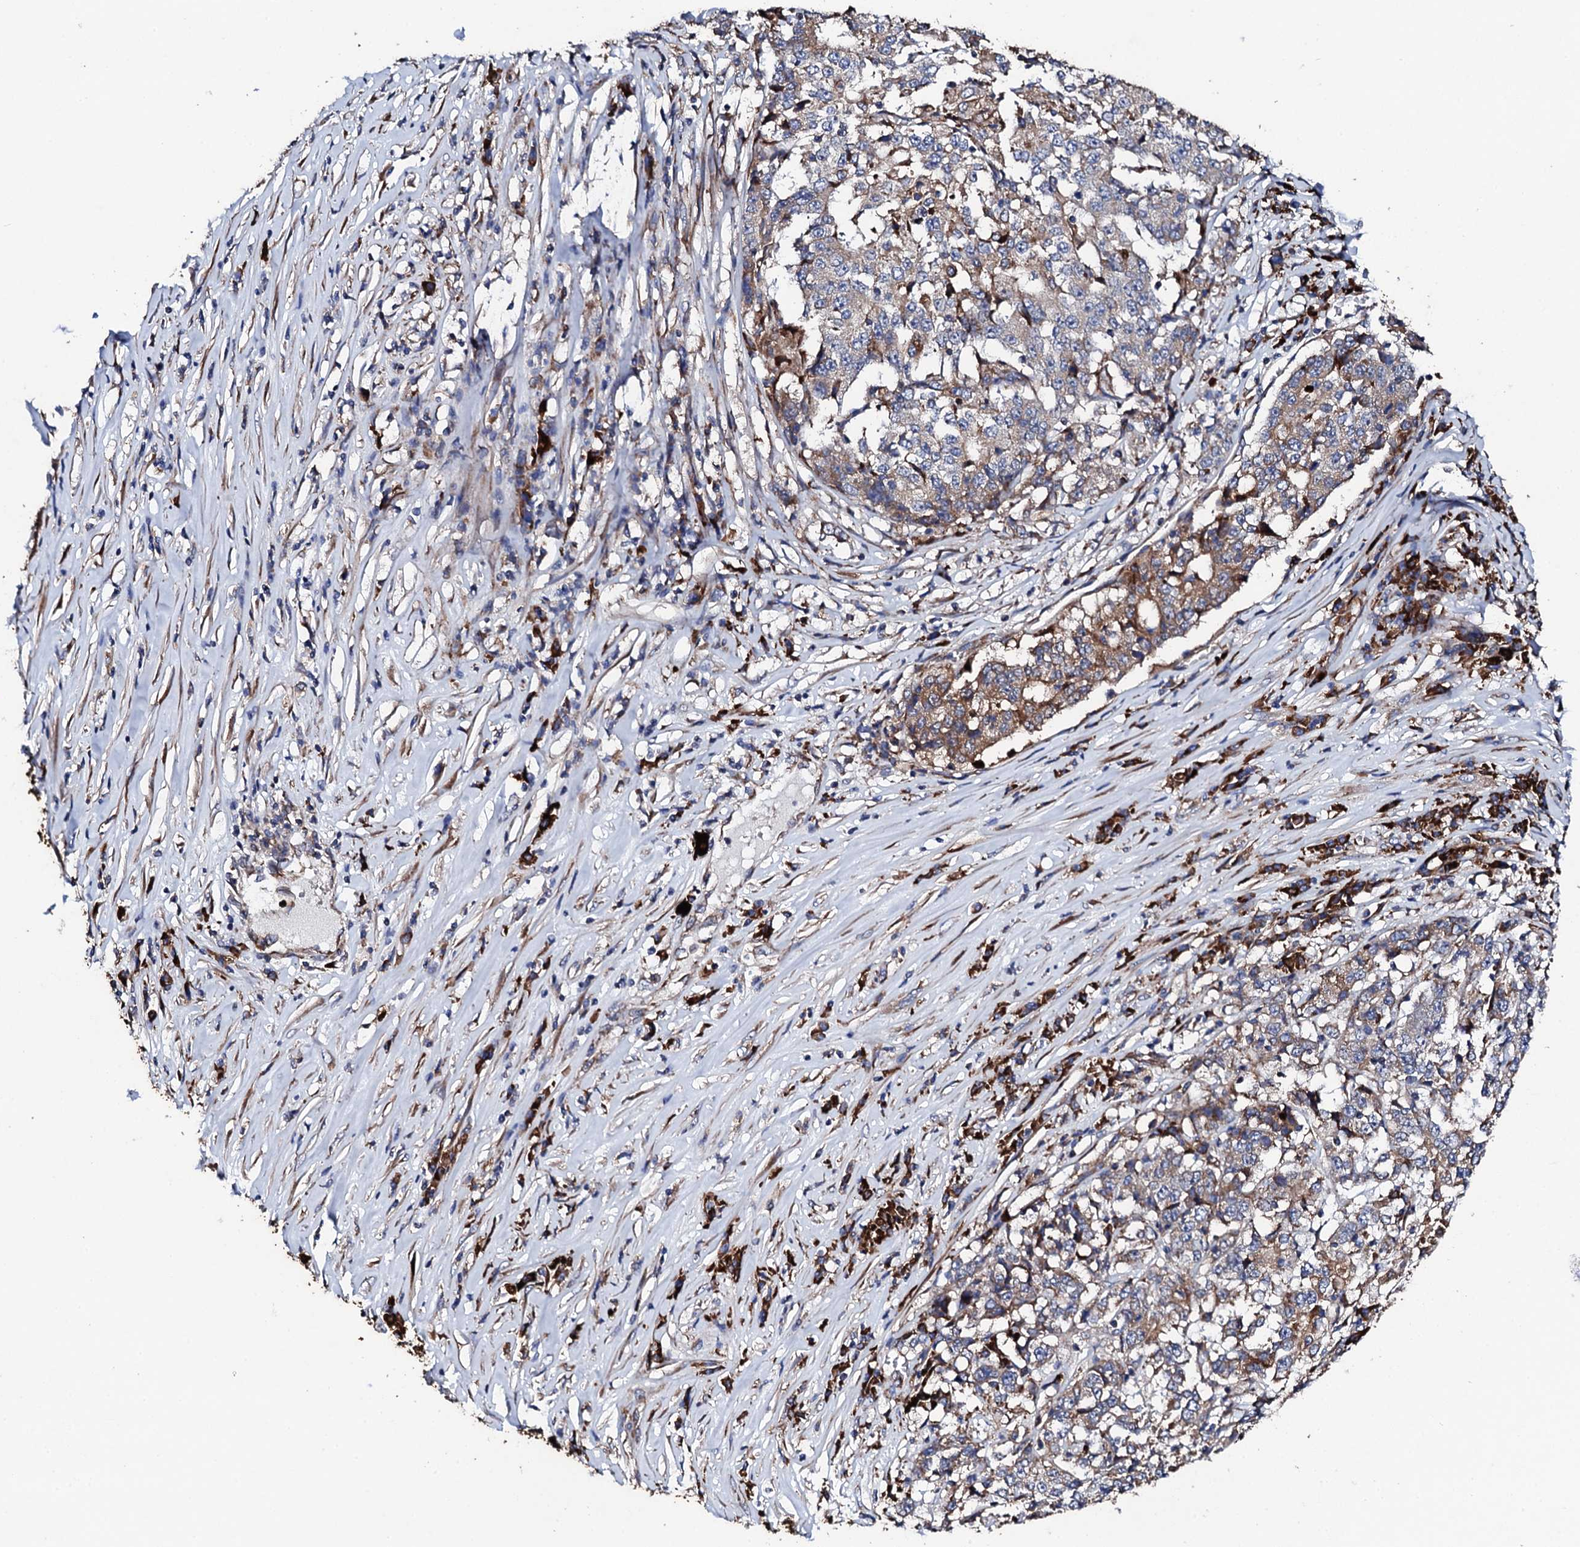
{"staining": {"intensity": "moderate", "quantity": "<25%", "location": "cytoplasmic/membranous"}, "tissue": "stomach cancer", "cell_type": "Tumor cells", "image_type": "cancer", "snomed": [{"axis": "morphology", "description": "Adenocarcinoma, NOS"}, {"axis": "topography", "description": "Stomach"}], "caption": "Tumor cells demonstrate low levels of moderate cytoplasmic/membranous expression in approximately <25% of cells in stomach cancer (adenocarcinoma). The staining was performed using DAB (3,3'-diaminobenzidine) to visualize the protein expression in brown, while the nuclei were stained in blue with hematoxylin (Magnification: 20x).", "gene": "LIPT2", "patient": {"sex": "male", "age": 59}}